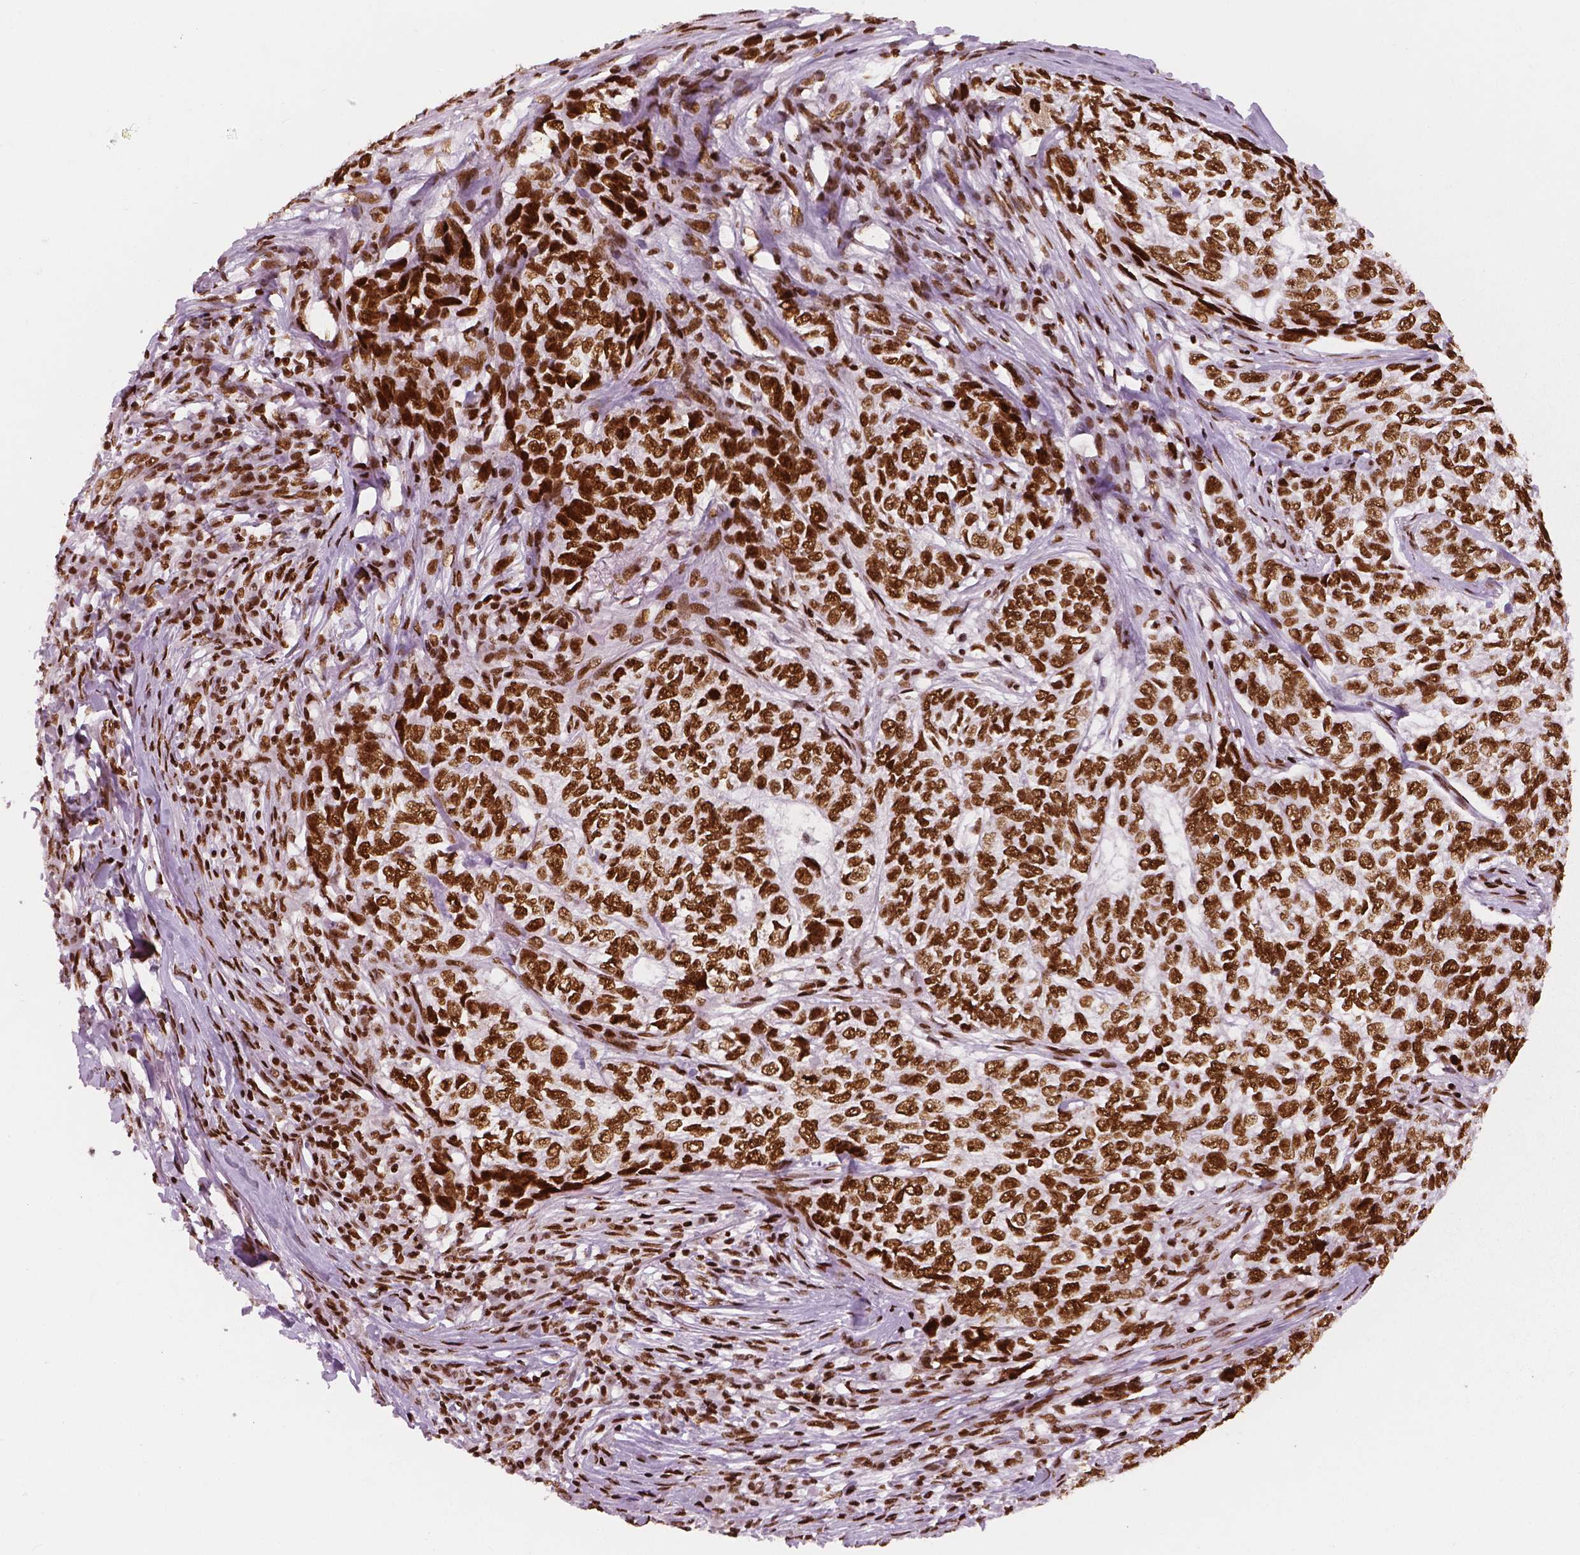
{"staining": {"intensity": "strong", "quantity": ">75%", "location": "nuclear"}, "tissue": "skin cancer", "cell_type": "Tumor cells", "image_type": "cancer", "snomed": [{"axis": "morphology", "description": "Basal cell carcinoma"}, {"axis": "topography", "description": "Skin"}], "caption": "Brown immunohistochemical staining in human skin cancer reveals strong nuclear staining in about >75% of tumor cells. Nuclei are stained in blue.", "gene": "BRD4", "patient": {"sex": "female", "age": 65}}